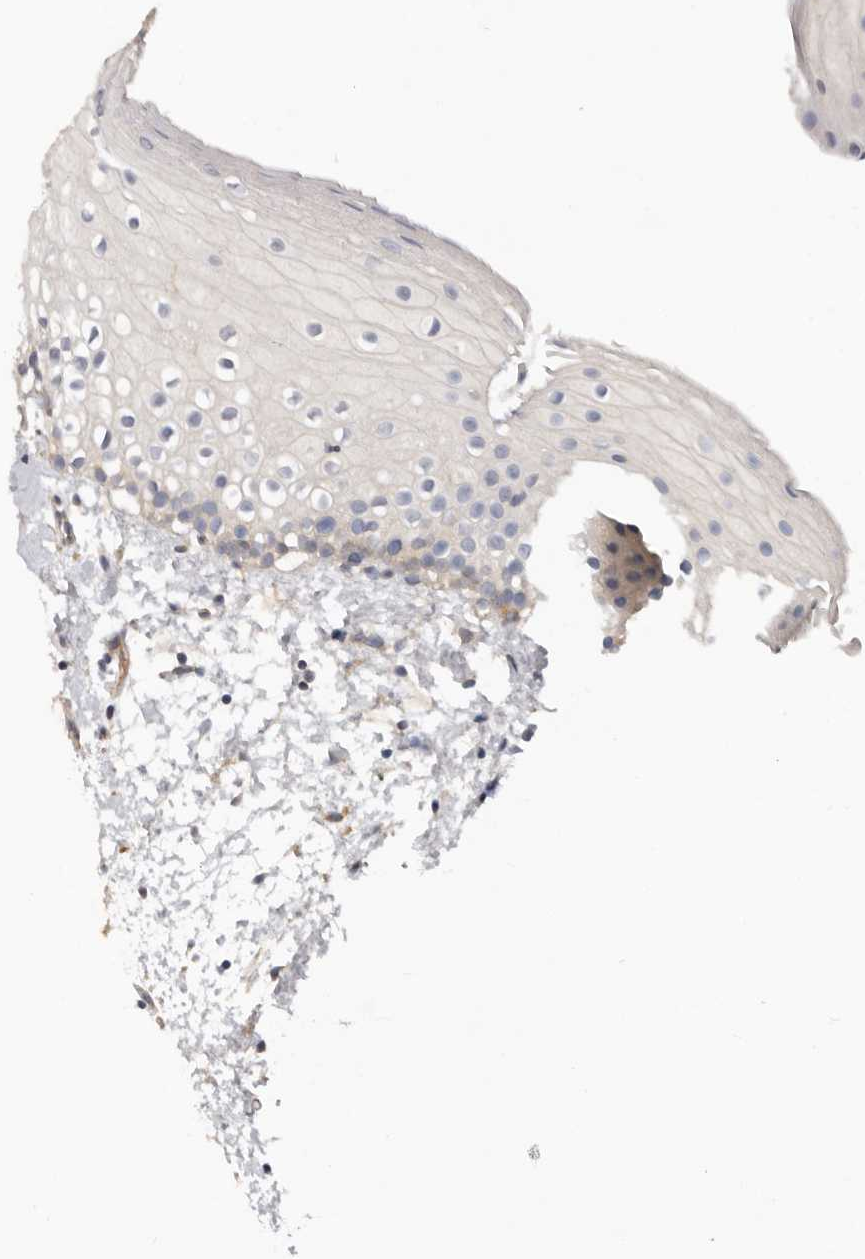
{"staining": {"intensity": "weak", "quantity": "<25%", "location": "cytoplasmic/membranous"}, "tissue": "oral mucosa", "cell_type": "Squamous epithelial cells", "image_type": "normal", "snomed": [{"axis": "morphology", "description": "Normal tissue, NOS"}, {"axis": "topography", "description": "Oral tissue"}], "caption": "This is an IHC photomicrograph of benign oral mucosa. There is no staining in squamous epithelial cells.", "gene": "WDTC1", "patient": {"sex": "male", "age": 28}}